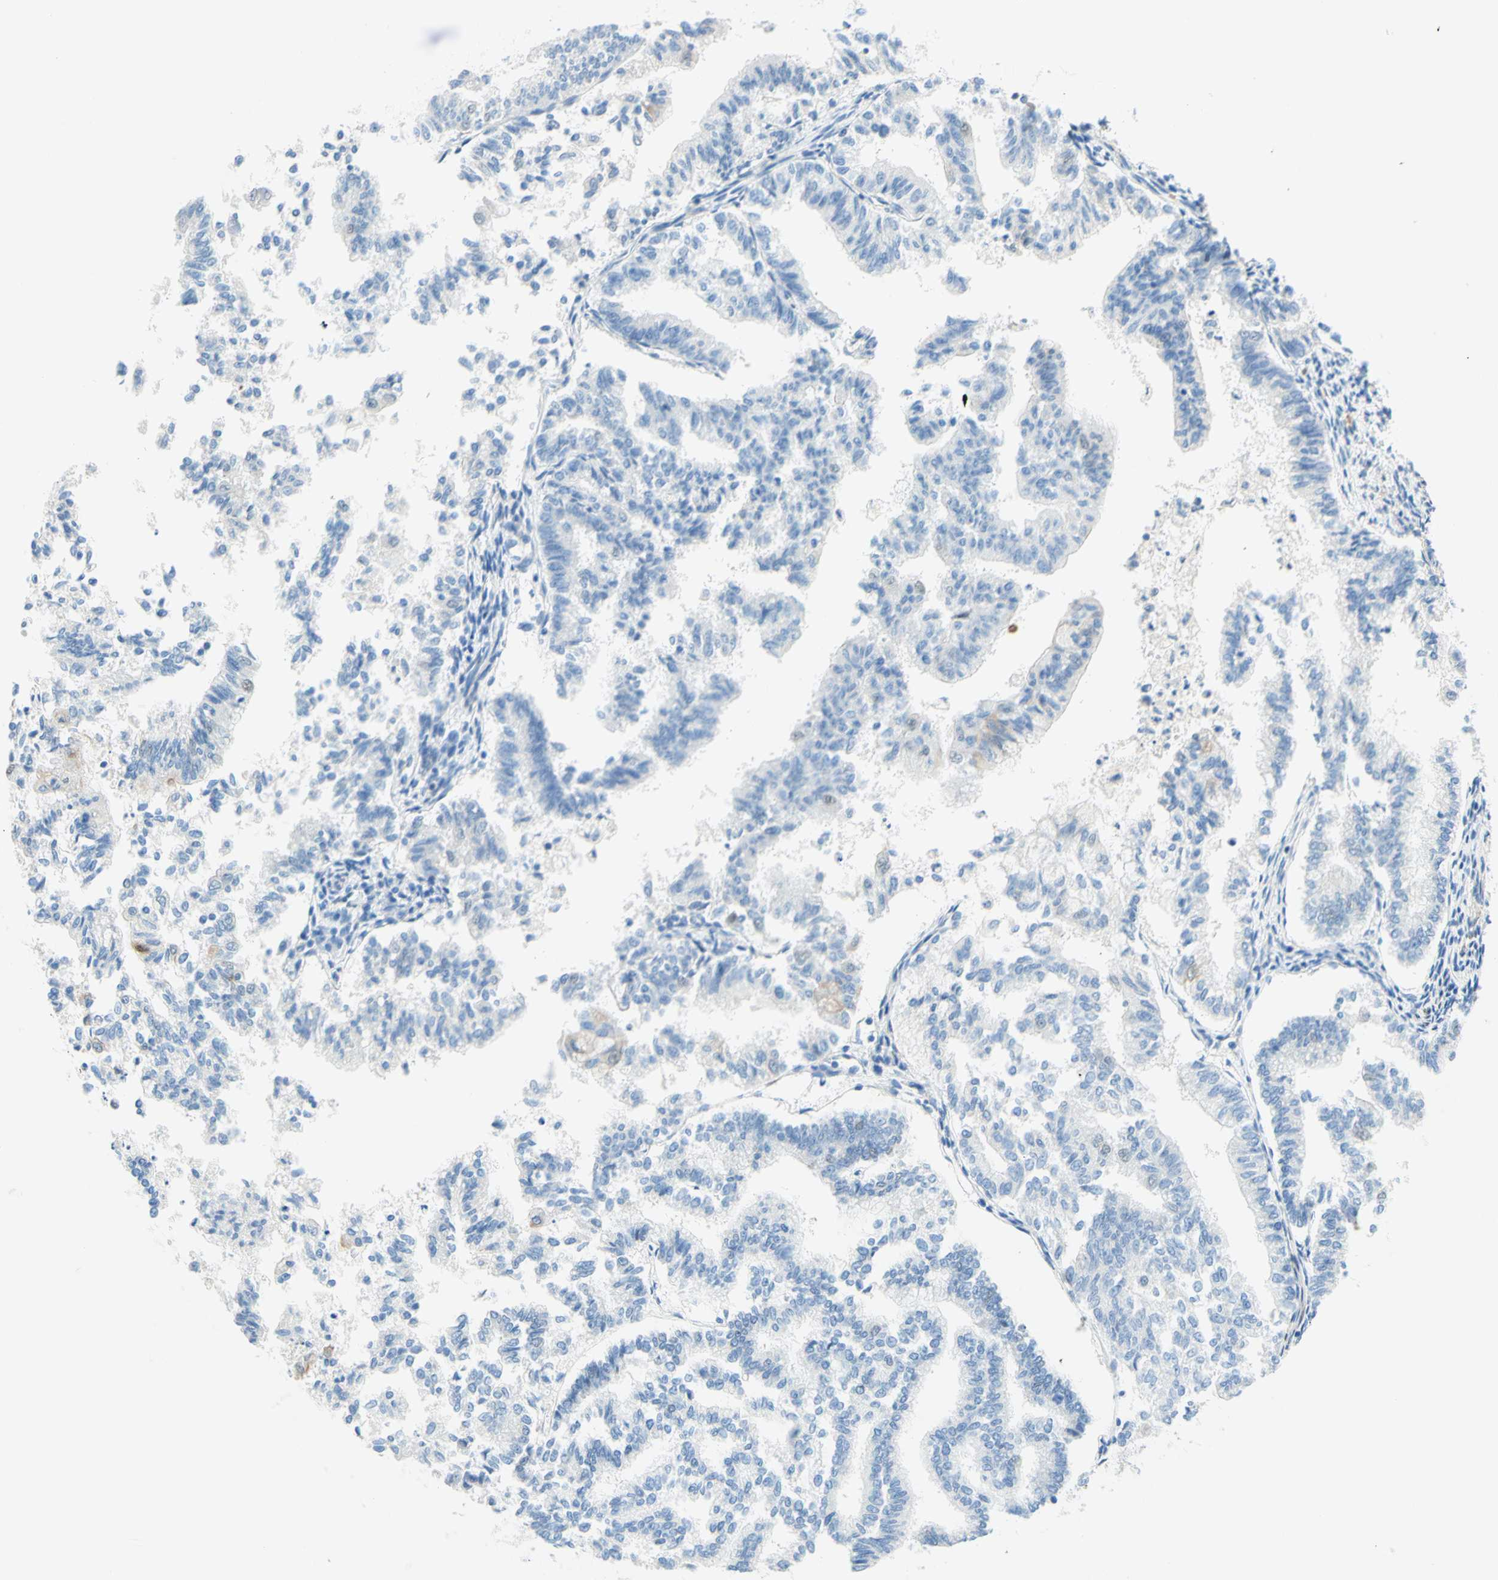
{"staining": {"intensity": "weak", "quantity": "<25%", "location": "cytoplasmic/membranous"}, "tissue": "endometrial cancer", "cell_type": "Tumor cells", "image_type": "cancer", "snomed": [{"axis": "morphology", "description": "Necrosis, NOS"}, {"axis": "morphology", "description": "Adenocarcinoma, NOS"}, {"axis": "topography", "description": "Endometrium"}], "caption": "Tumor cells show no significant positivity in endometrial cancer. (Stains: DAB IHC with hematoxylin counter stain, Microscopy: brightfield microscopy at high magnification).", "gene": "ENTREP2", "patient": {"sex": "female", "age": 79}}